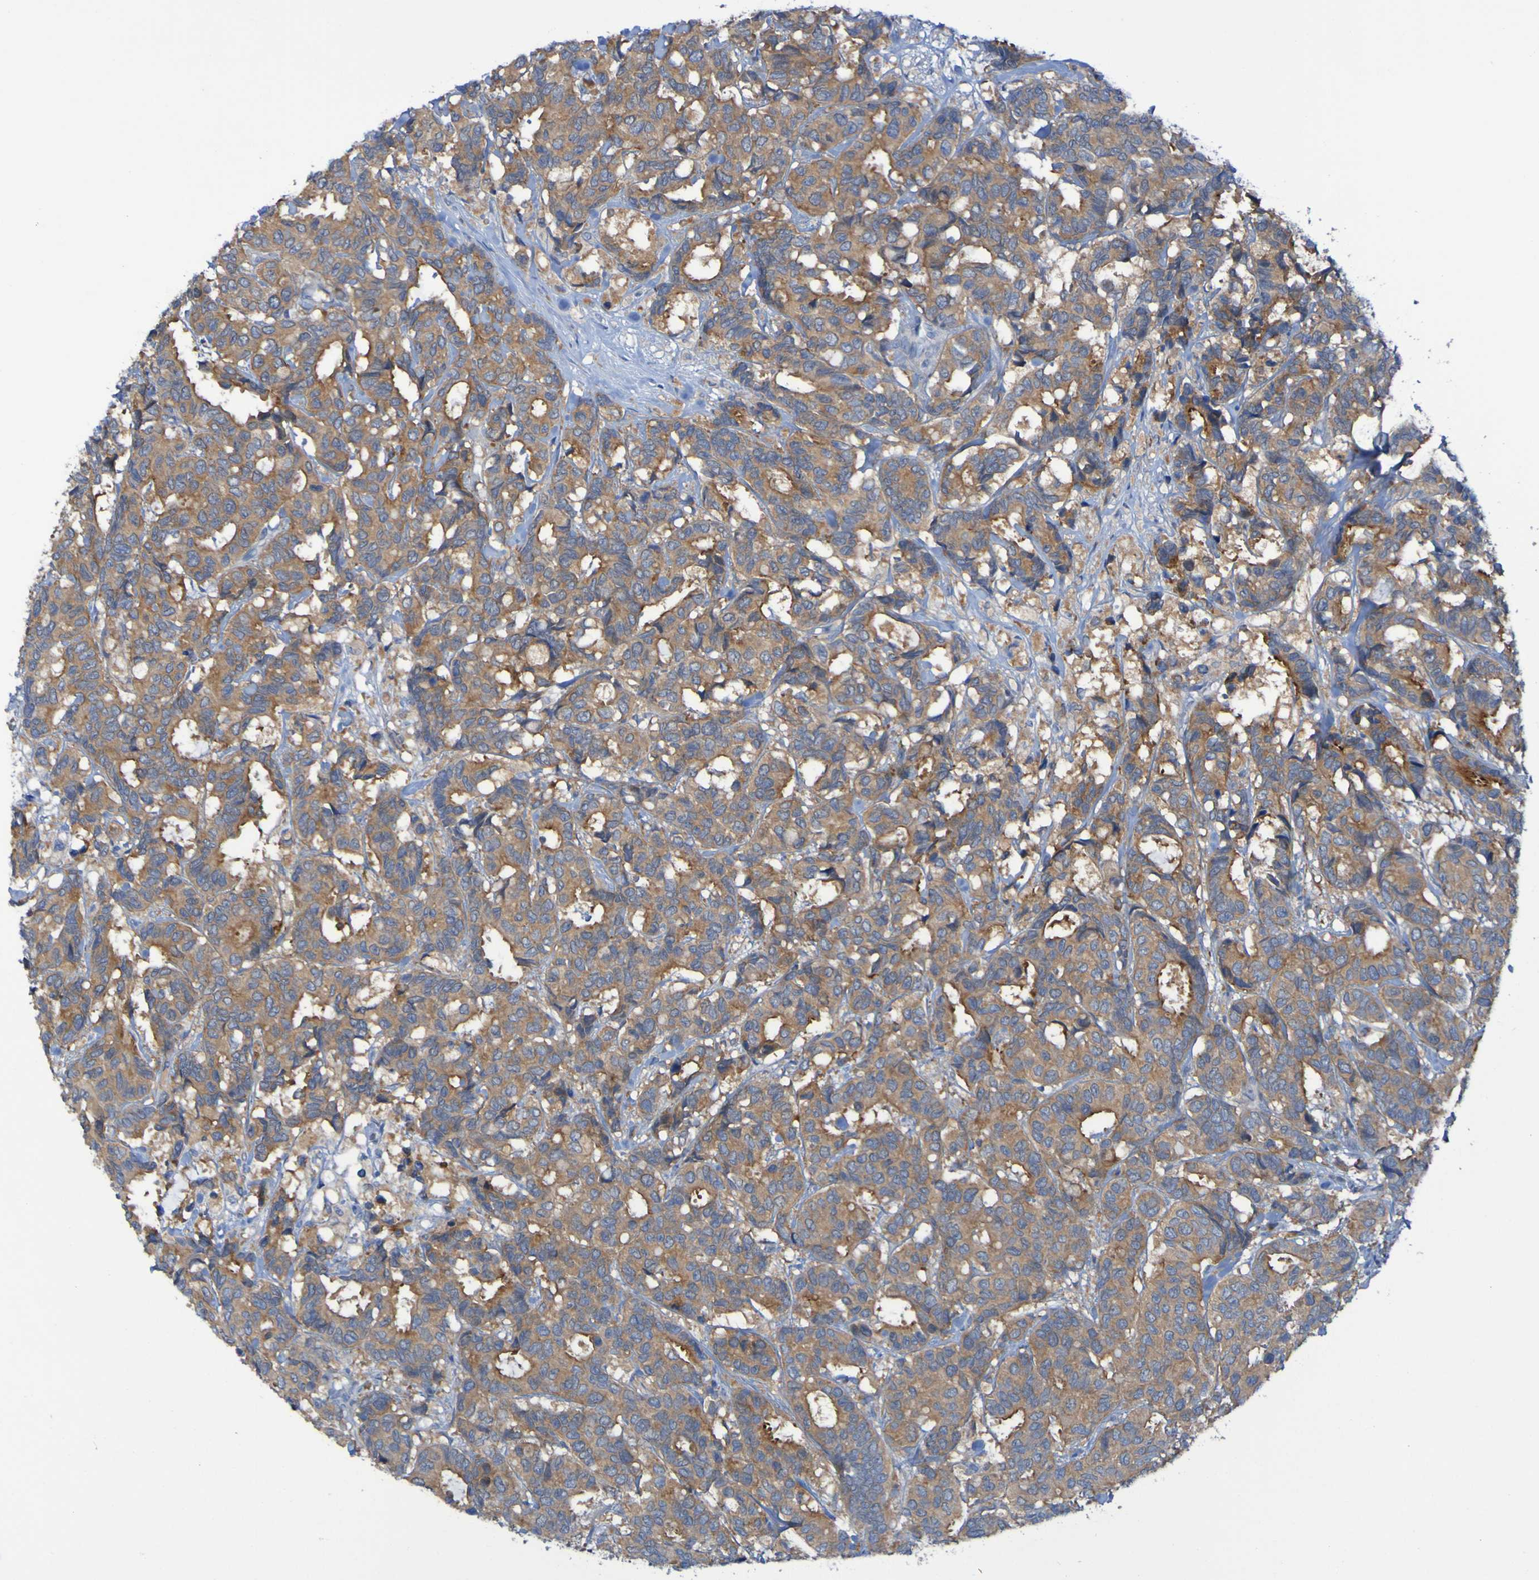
{"staining": {"intensity": "moderate", "quantity": ">75%", "location": "cytoplasmic/membranous"}, "tissue": "breast cancer", "cell_type": "Tumor cells", "image_type": "cancer", "snomed": [{"axis": "morphology", "description": "Duct carcinoma"}, {"axis": "topography", "description": "Breast"}], "caption": "Breast cancer (infiltrating ductal carcinoma) stained with a brown dye displays moderate cytoplasmic/membranous positive expression in about >75% of tumor cells.", "gene": "ARHGEF16", "patient": {"sex": "female", "age": 87}}